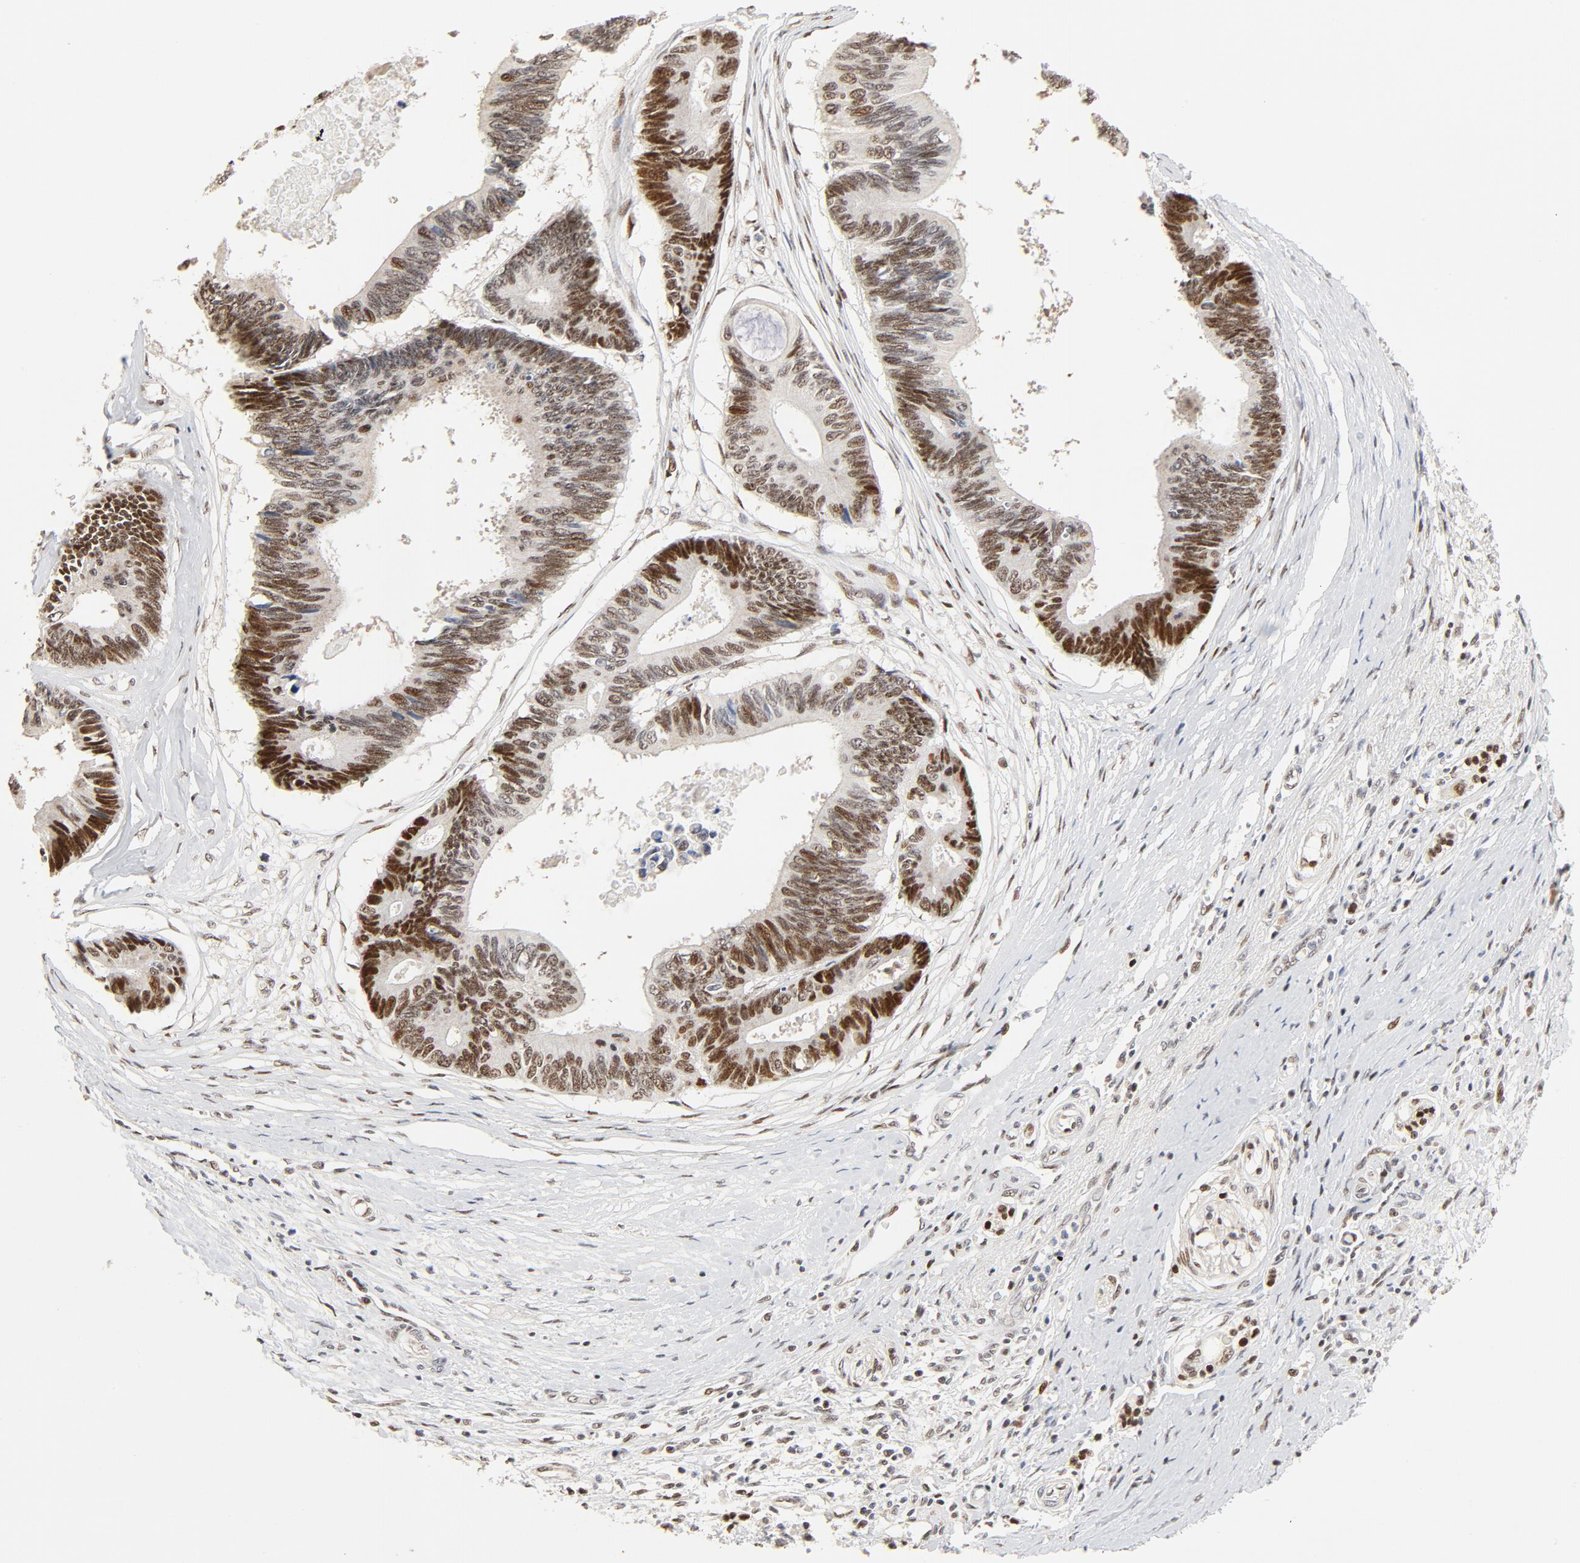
{"staining": {"intensity": "moderate", "quantity": ">75%", "location": "nuclear"}, "tissue": "pancreatic cancer", "cell_type": "Tumor cells", "image_type": "cancer", "snomed": [{"axis": "morphology", "description": "Adenocarcinoma, NOS"}, {"axis": "topography", "description": "Pancreas"}], "caption": "The image shows a brown stain indicating the presence of a protein in the nuclear of tumor cells in pancreatic cancer.", "gene": "GTF2I", "patient": {"sex": "female", "age": 70}}